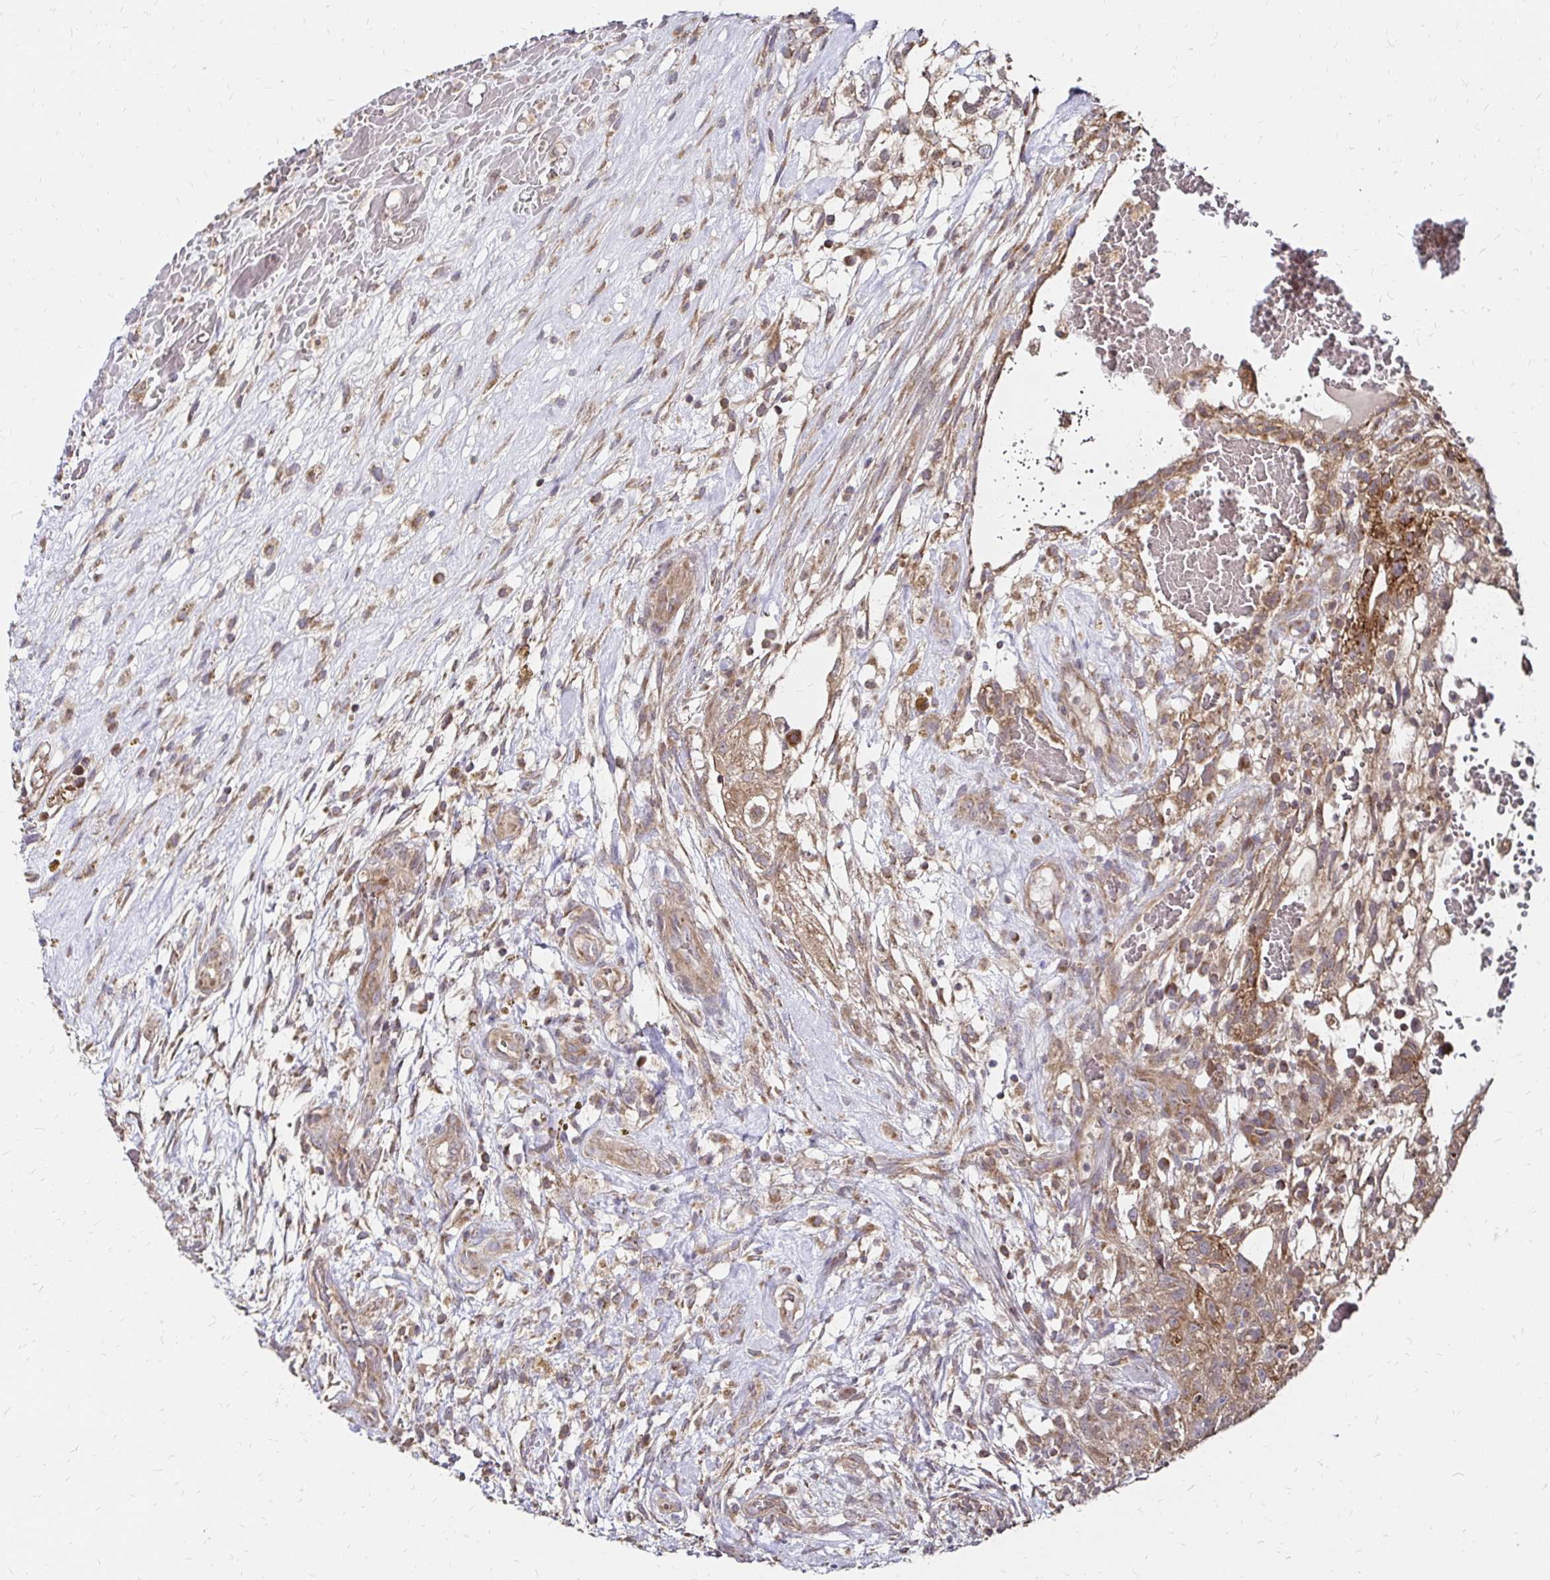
{"staining": {"intensity": "moderate", "quantity": ">75%", "location": "cytoplasmic/membranous"}, "tissue": "testis cancer", "cell_type": "Tumor cells", "image_type": "cancer", "snomed": [{"axis": "morphology", "description": "Normal tissue, NOS"}, {"axis": "morphology", "description": "Carcinoma, Embryonal, NOS"}, {"axis": "topography", "description": "Testis"}], "caption": "The micrograph shows immunohistochemical staining of testis cancer. There is moderate cytoplasmic/membranous expression is seen in about >75% of tumor cells.", "gene": "ZW10", "patient": {"sex": "male", "age": 32}}